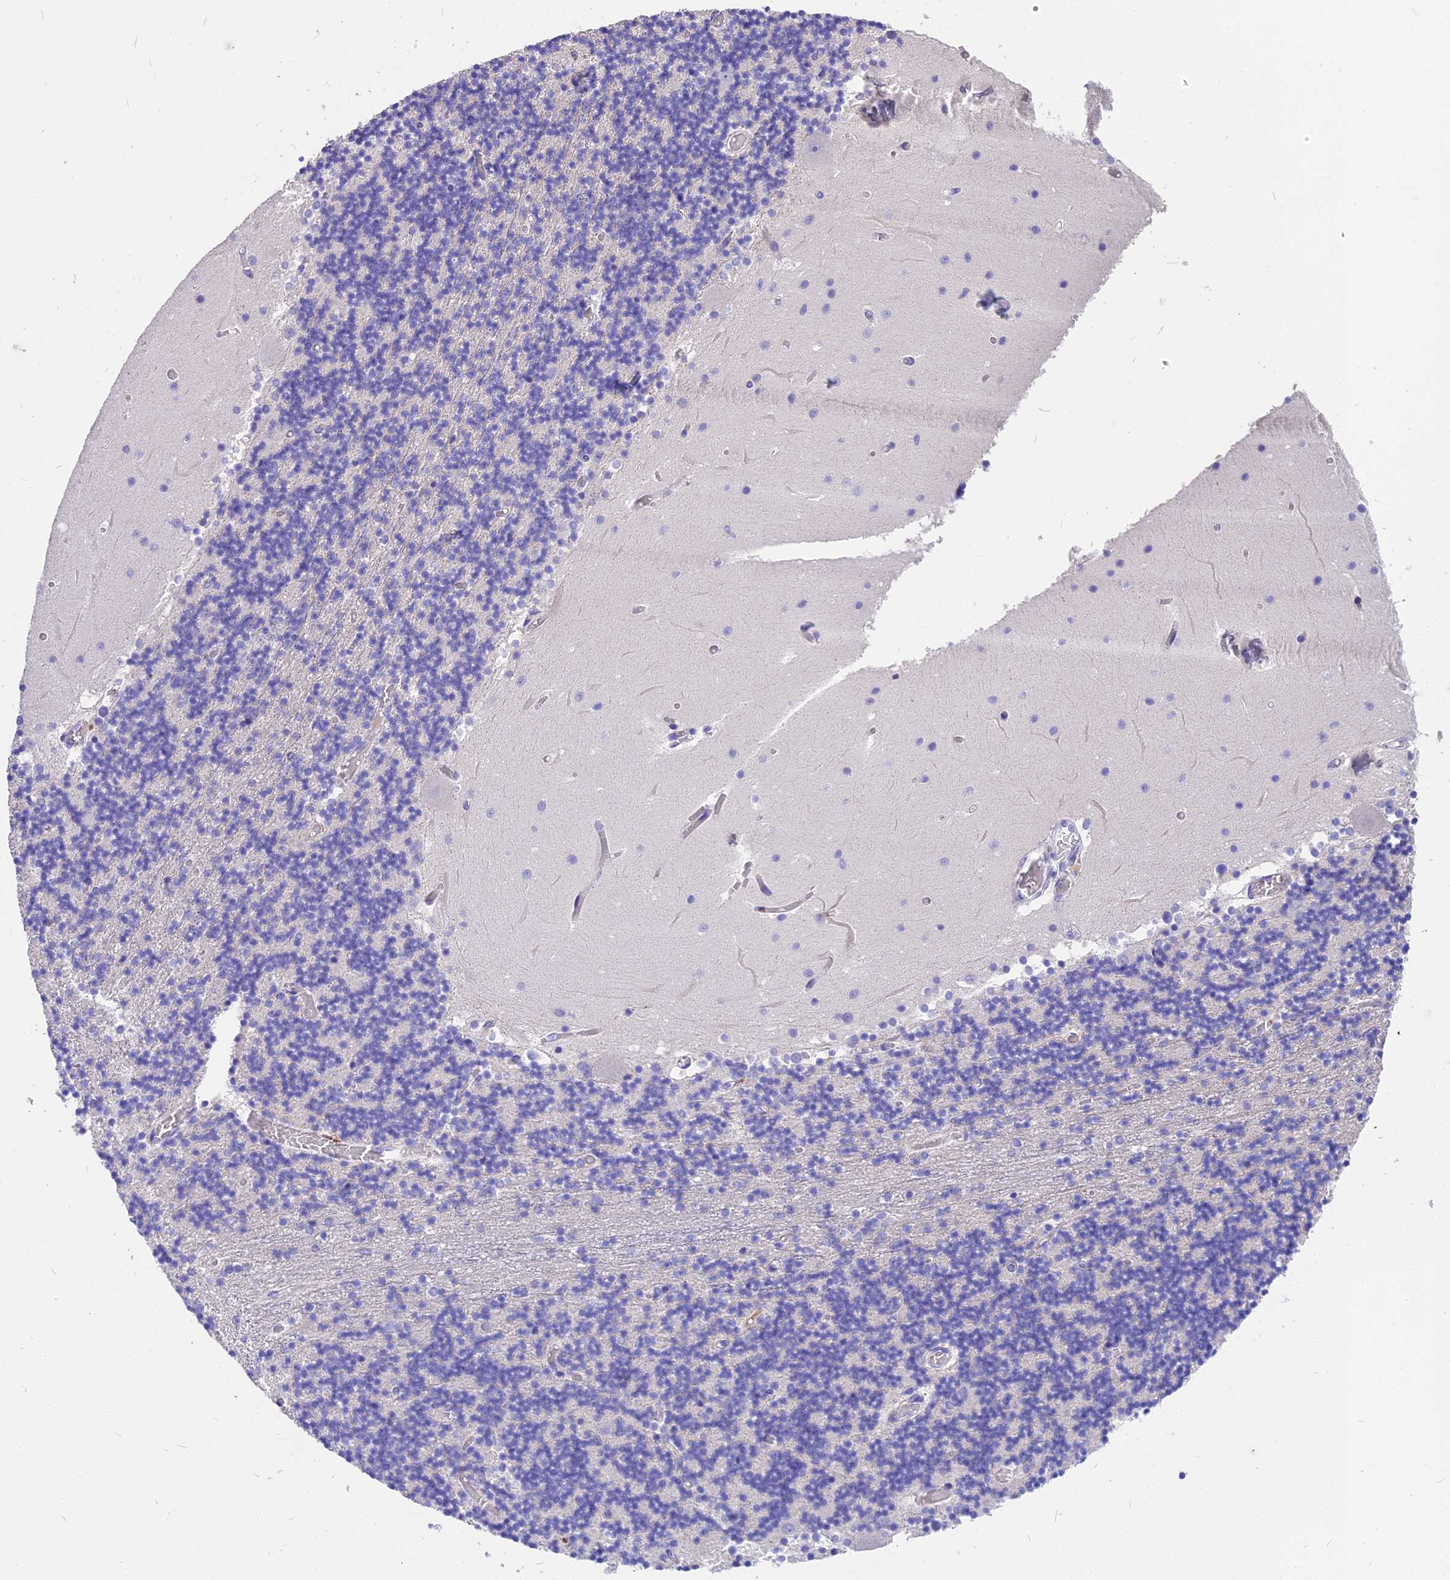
{"staining": {"intensity": "negative", "quantity": "none", "location": "none"}, "tissue": "cerebellum", "cell_type": "Cells in granular layer", "image_type": "normal", "snomed": [{"axis": "morphology", "description": "Normal tissue, NOS"}, {"axis": "topography", "description": "Cerebellum"}], "caption": "High power microscopy image of an immunohistochemistry (IHC) photomicrograph of normal cerebellum, revealing no significant staining in cells in granular layer. Brightfield microscopy of immunohistochemistry stained with DAB (3,3'-diaminobenzidine) (brown) and hematoxylin (blue), captured at high magnification.", "gene": "TNNC2", "patient": {"sex": "female", "age": 28}}